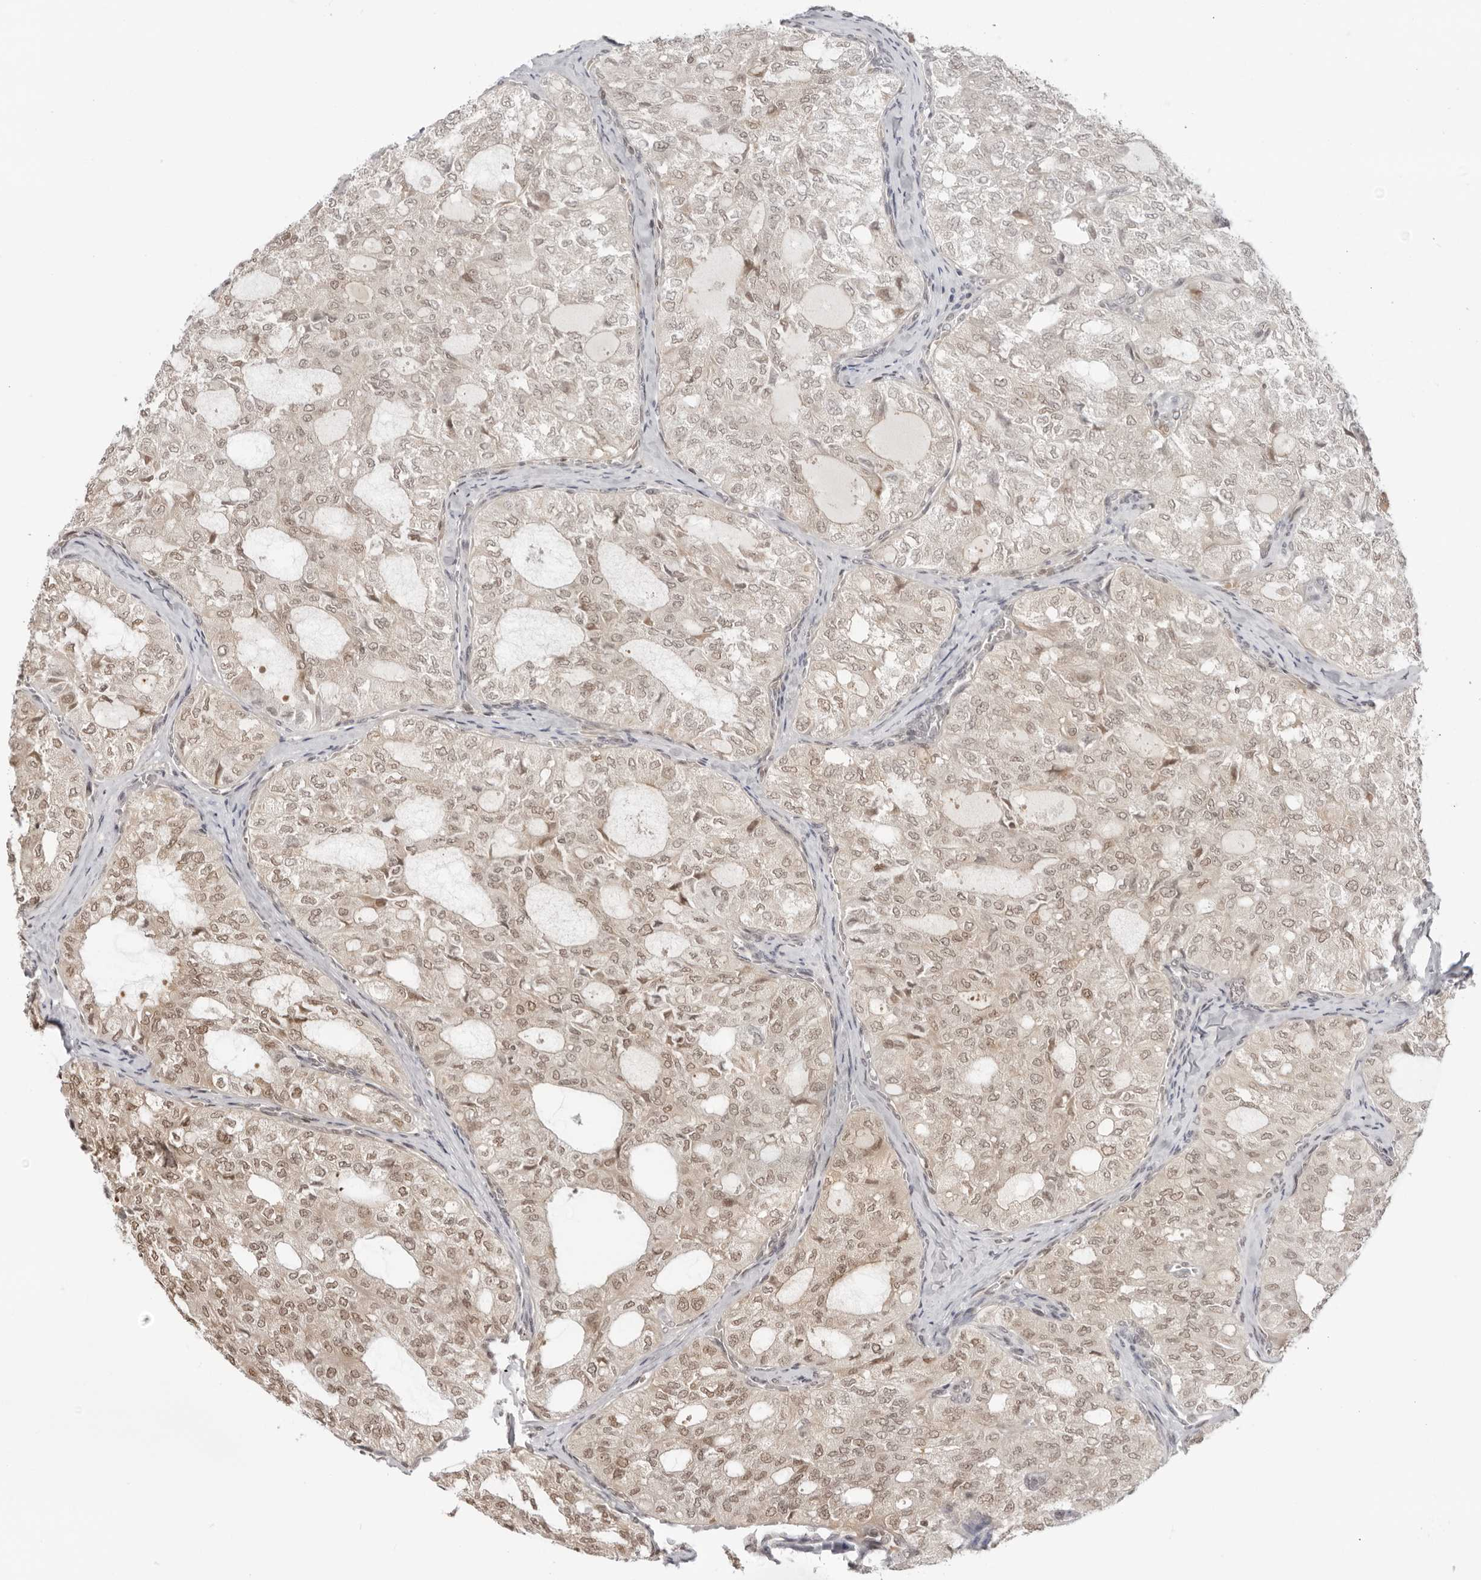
{"staining": {"intensity": "moderate", "quantity": "<25%", "location": "nuclear"}, "tissue": "thyroid cancer", "cell_type": "Tumor cells", "image_type": "cancer", "snomed": [{"axis": "morphology", "description": "Follicular adenoma carcinoma, NOS"}, {"axis": "topography", "description": "Thyroid gland"}], "caption": "The image displays staining of thyroid cancer, revealing moderate nuclear protein staining (brown color) within tumor cells.", "gene": "RNF146", "patient": {"sex": "male", "age": 75}}